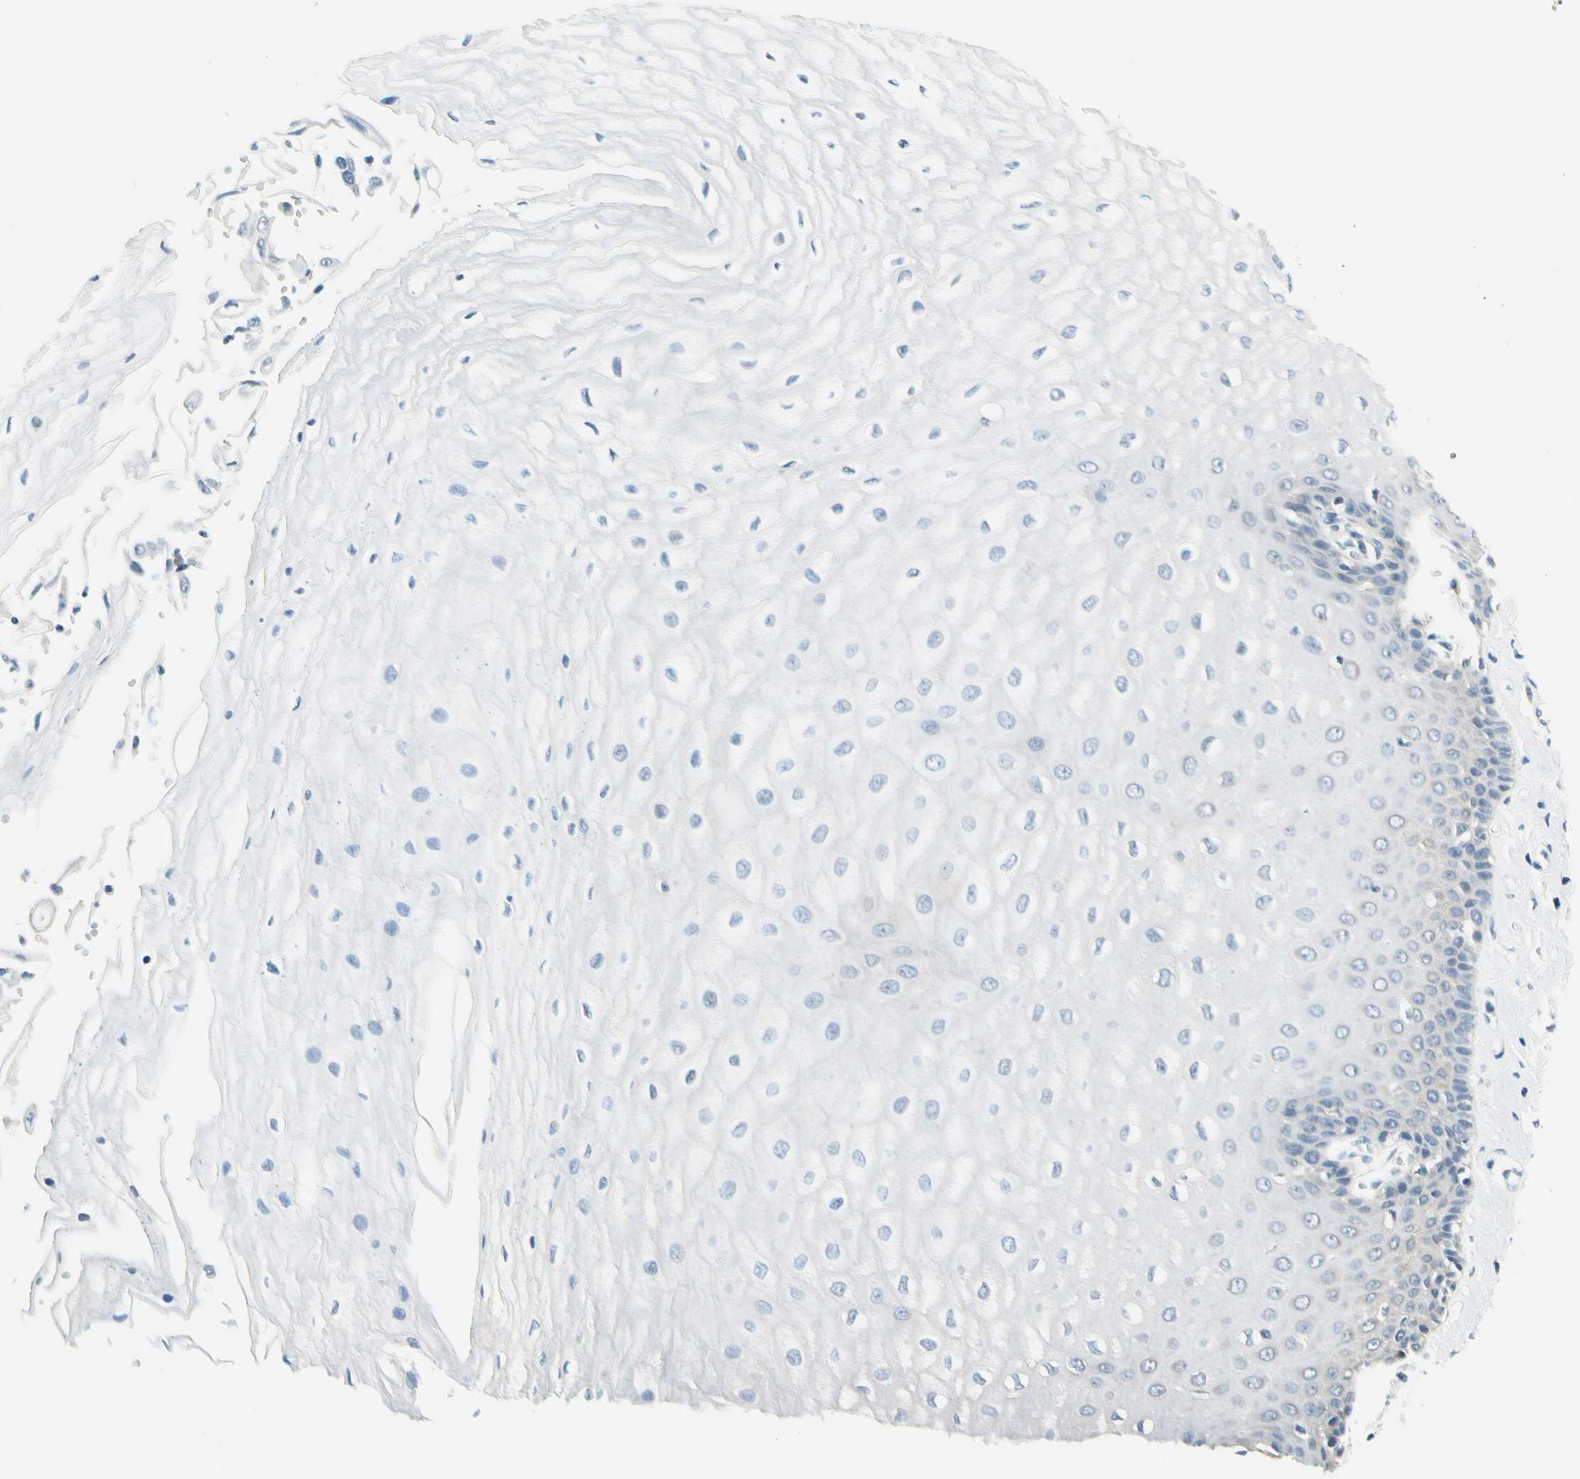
{"staining": {"intensity": "negative", "quantity": "none", "location": "none"}, "tissue": "esophagus", "cell_type": "Squamous epithelial cells", "image_type": "normal", "snomed": [{"axis": "morphology", "description": "Normal tissue, NOS"}, {"axis": "topography", "description": "Esophagus"}], "caption": "High power microscopy image of an immunohistochemistry image of normal esophagus, revealing no significant expression in squamous epithelial cells. (Stains: DAB (3,3'-diaminobenzidine) IHC with hematoxylin counter stain, Microscopy: brightfield microscopy at high magnification).", "gene": "ZSCAN1", "patient": {"sex": "male", "age": 65}}